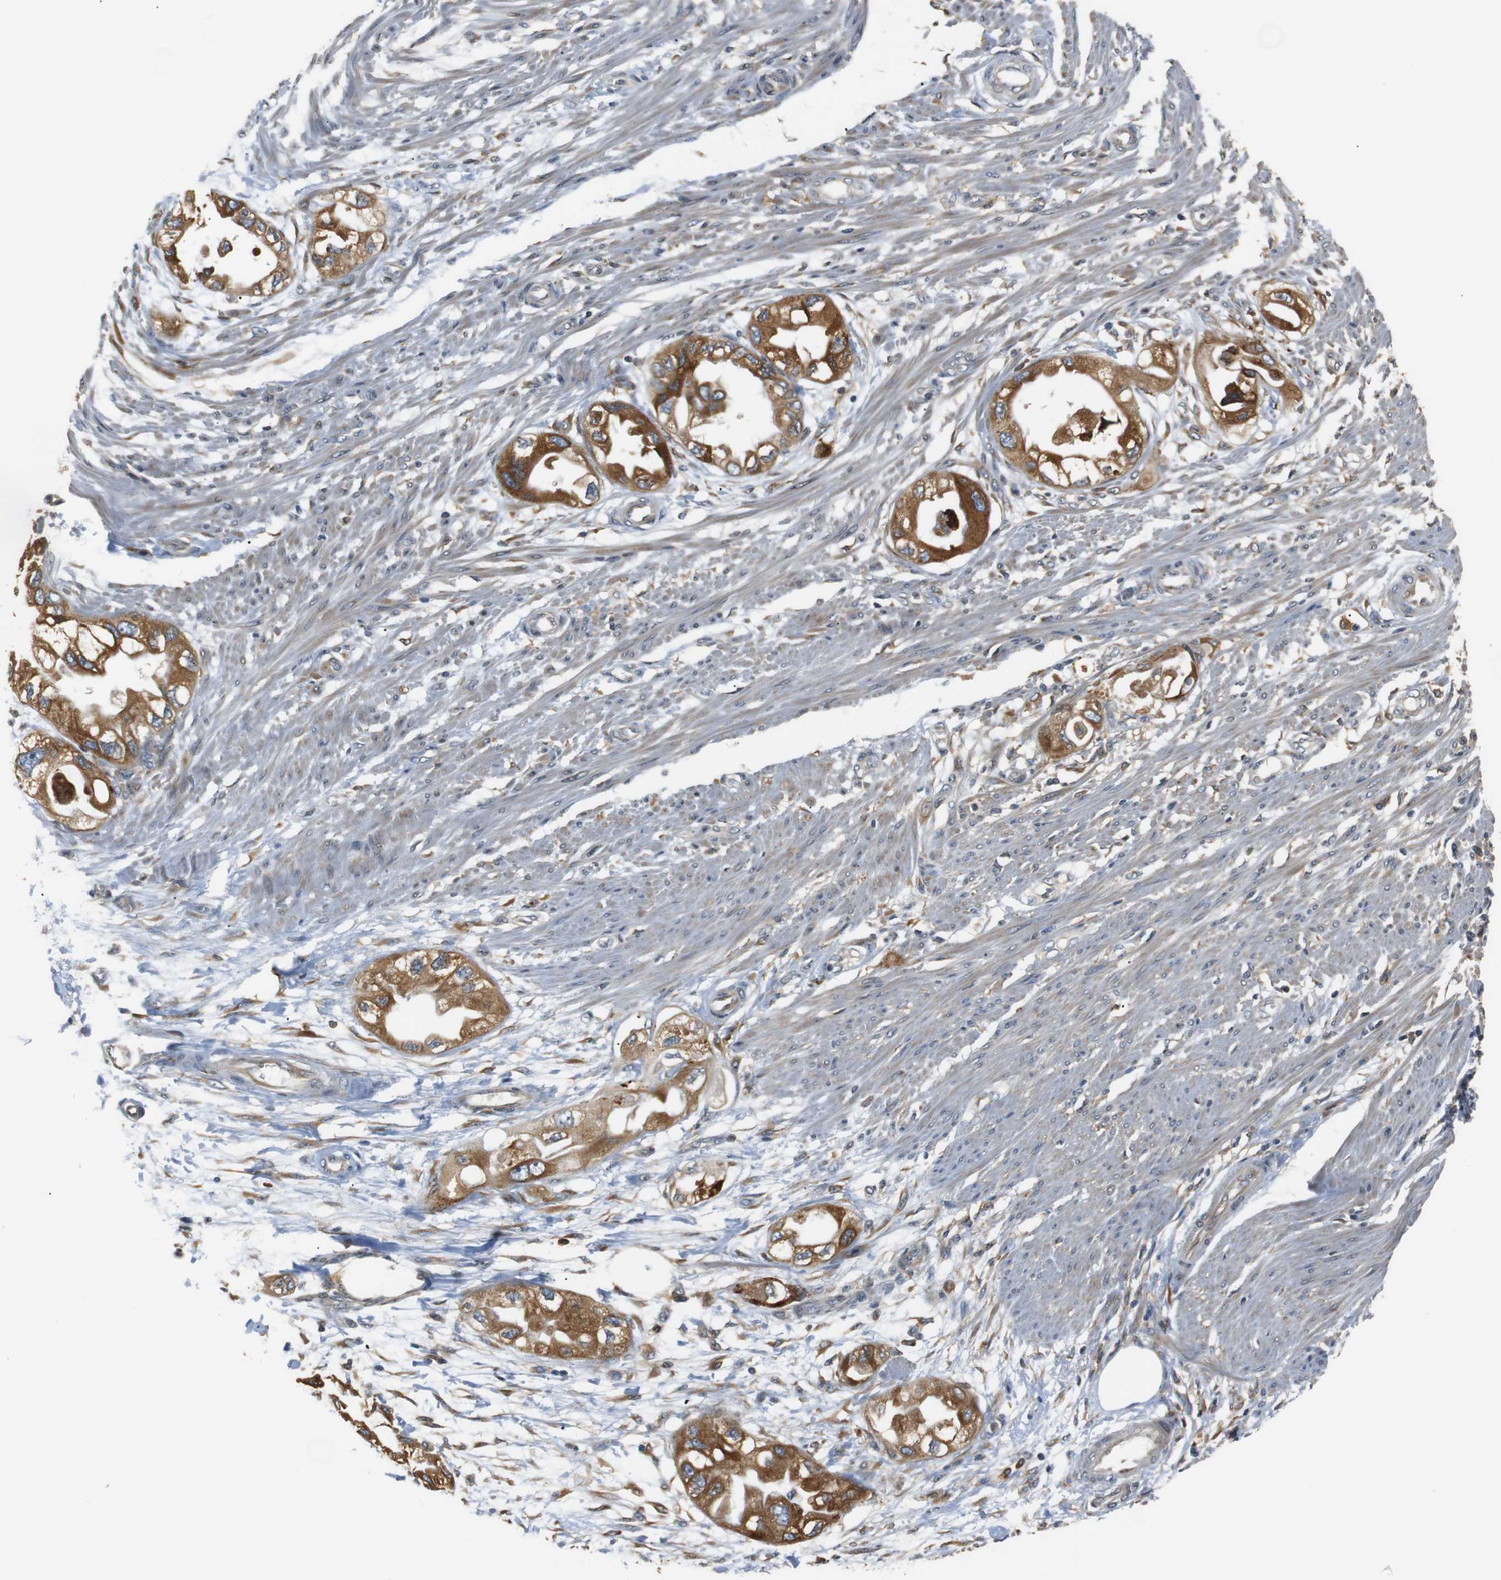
{"staining": {"intensity": "moderate", "quantity": ">75%", "location": "cytoplasmic/membranous"}, "tissue": "endometrial cancer", "cell_type": "Tumor cells", "image_type": "cancer", "snomed": [{"axis": "morphology", "description": "Adenocarcinoma, NOS"}, {"axis": "topography", "description": "Endometrium"}], "caption": "This is an image of IHC staining of adenocarcinoma (endometrial), which shows moderate staining in the cytoplasmic/membranous of tumor cells.", "gene": "TMED2", "patient": {"sex": "female", "age": 67}}